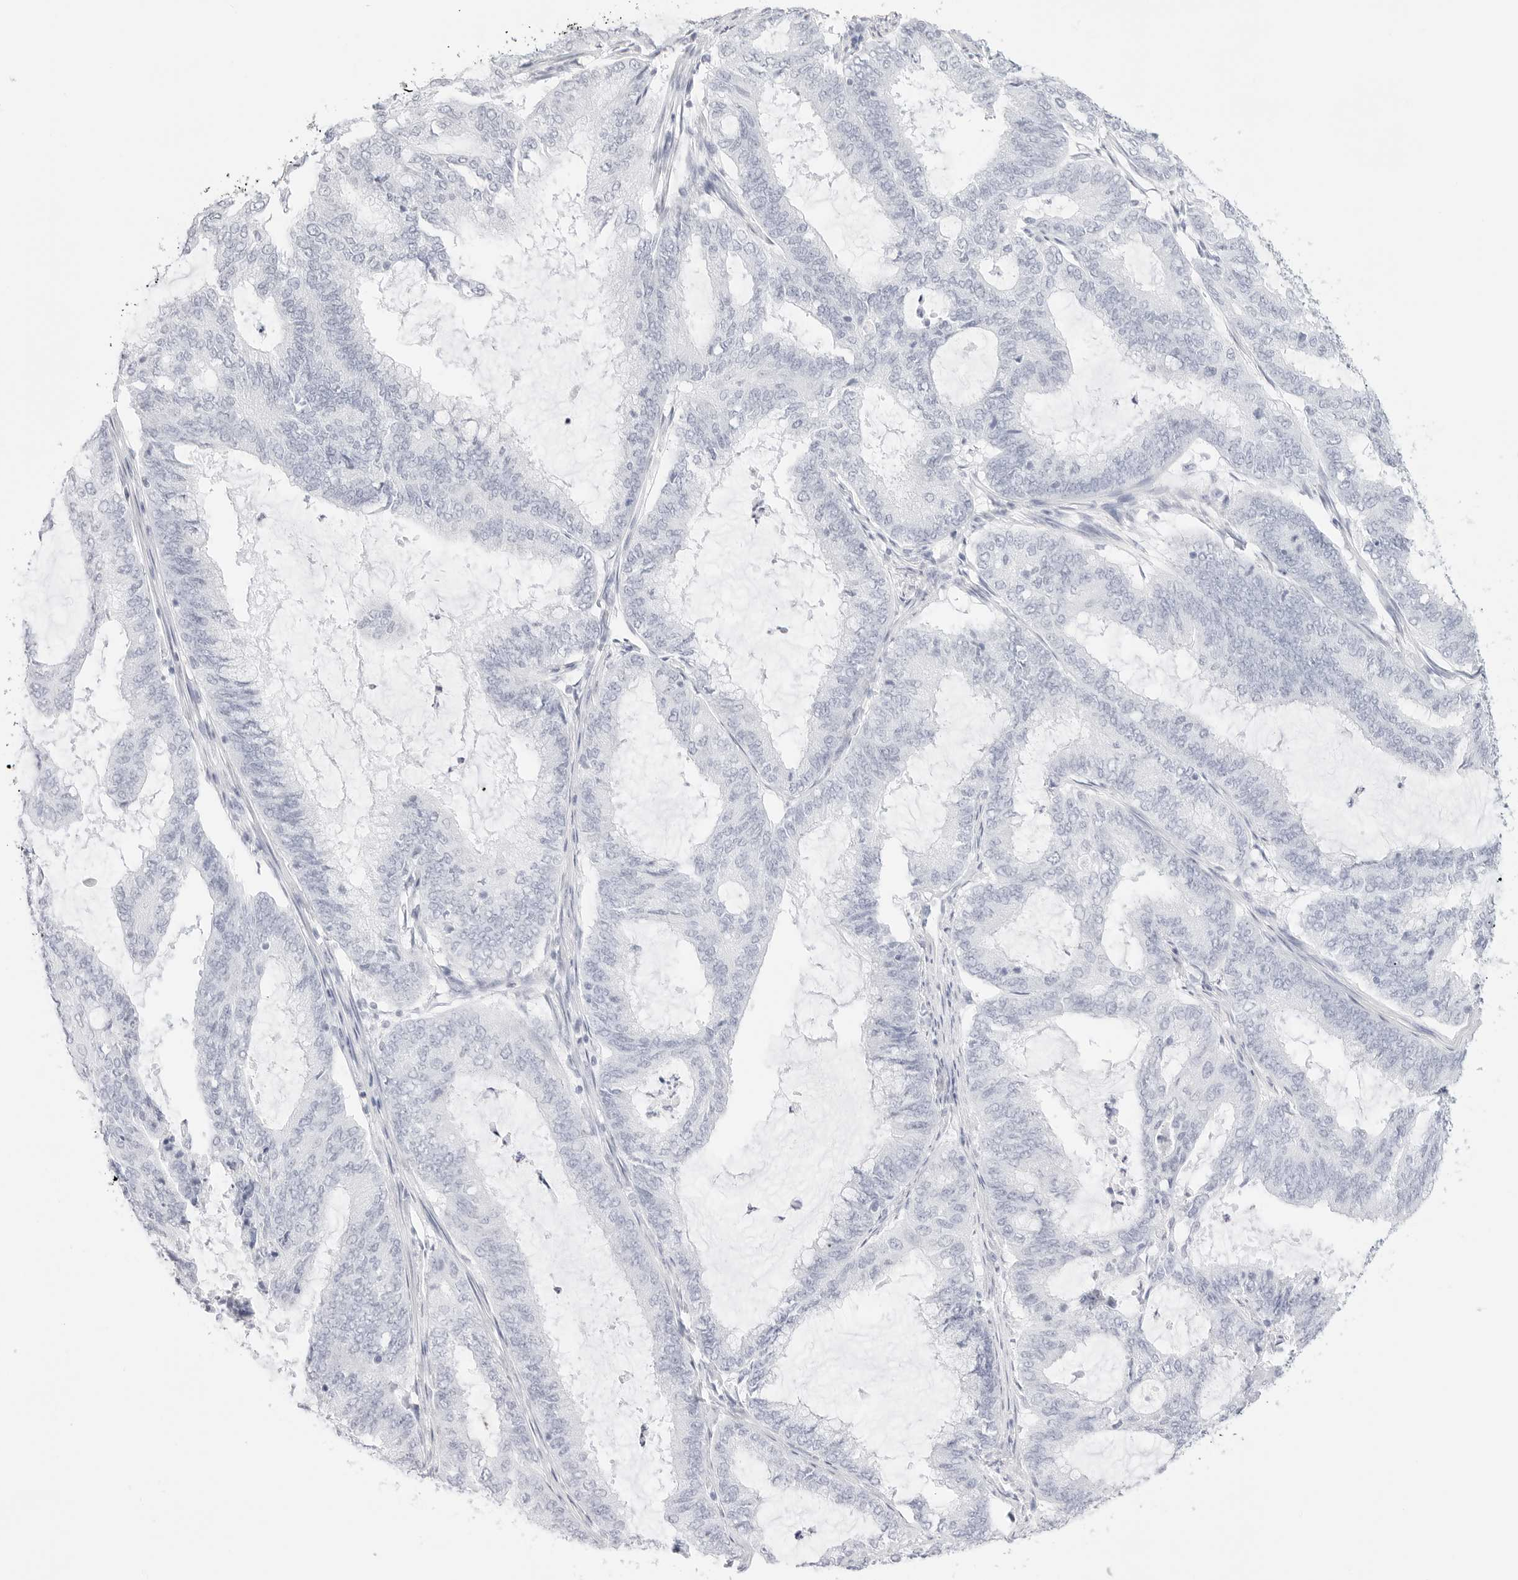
{"staining": {"intensity": "negative", "quantity": "none", "location": "none"}, "tissue": "endometrial cancer", "cell_type": "Tumor cells", "image_type": "cancer", "snomed": [{"axis": "morphology", "description": "Adenocarcinoma, NOS"}, {"axis": "topography", "description": "Endometrium"}], "caption": "This image is of endometrial cancer (adenocarcinoma) stained with immunohistochemistry to label a protein in brown with the nuclei are counter-stained blue. There is no expression in tumor cells. Nuclei are stained in blue.", "gene": "TFF2", "patient": {"sex": "female", "age": 51}}